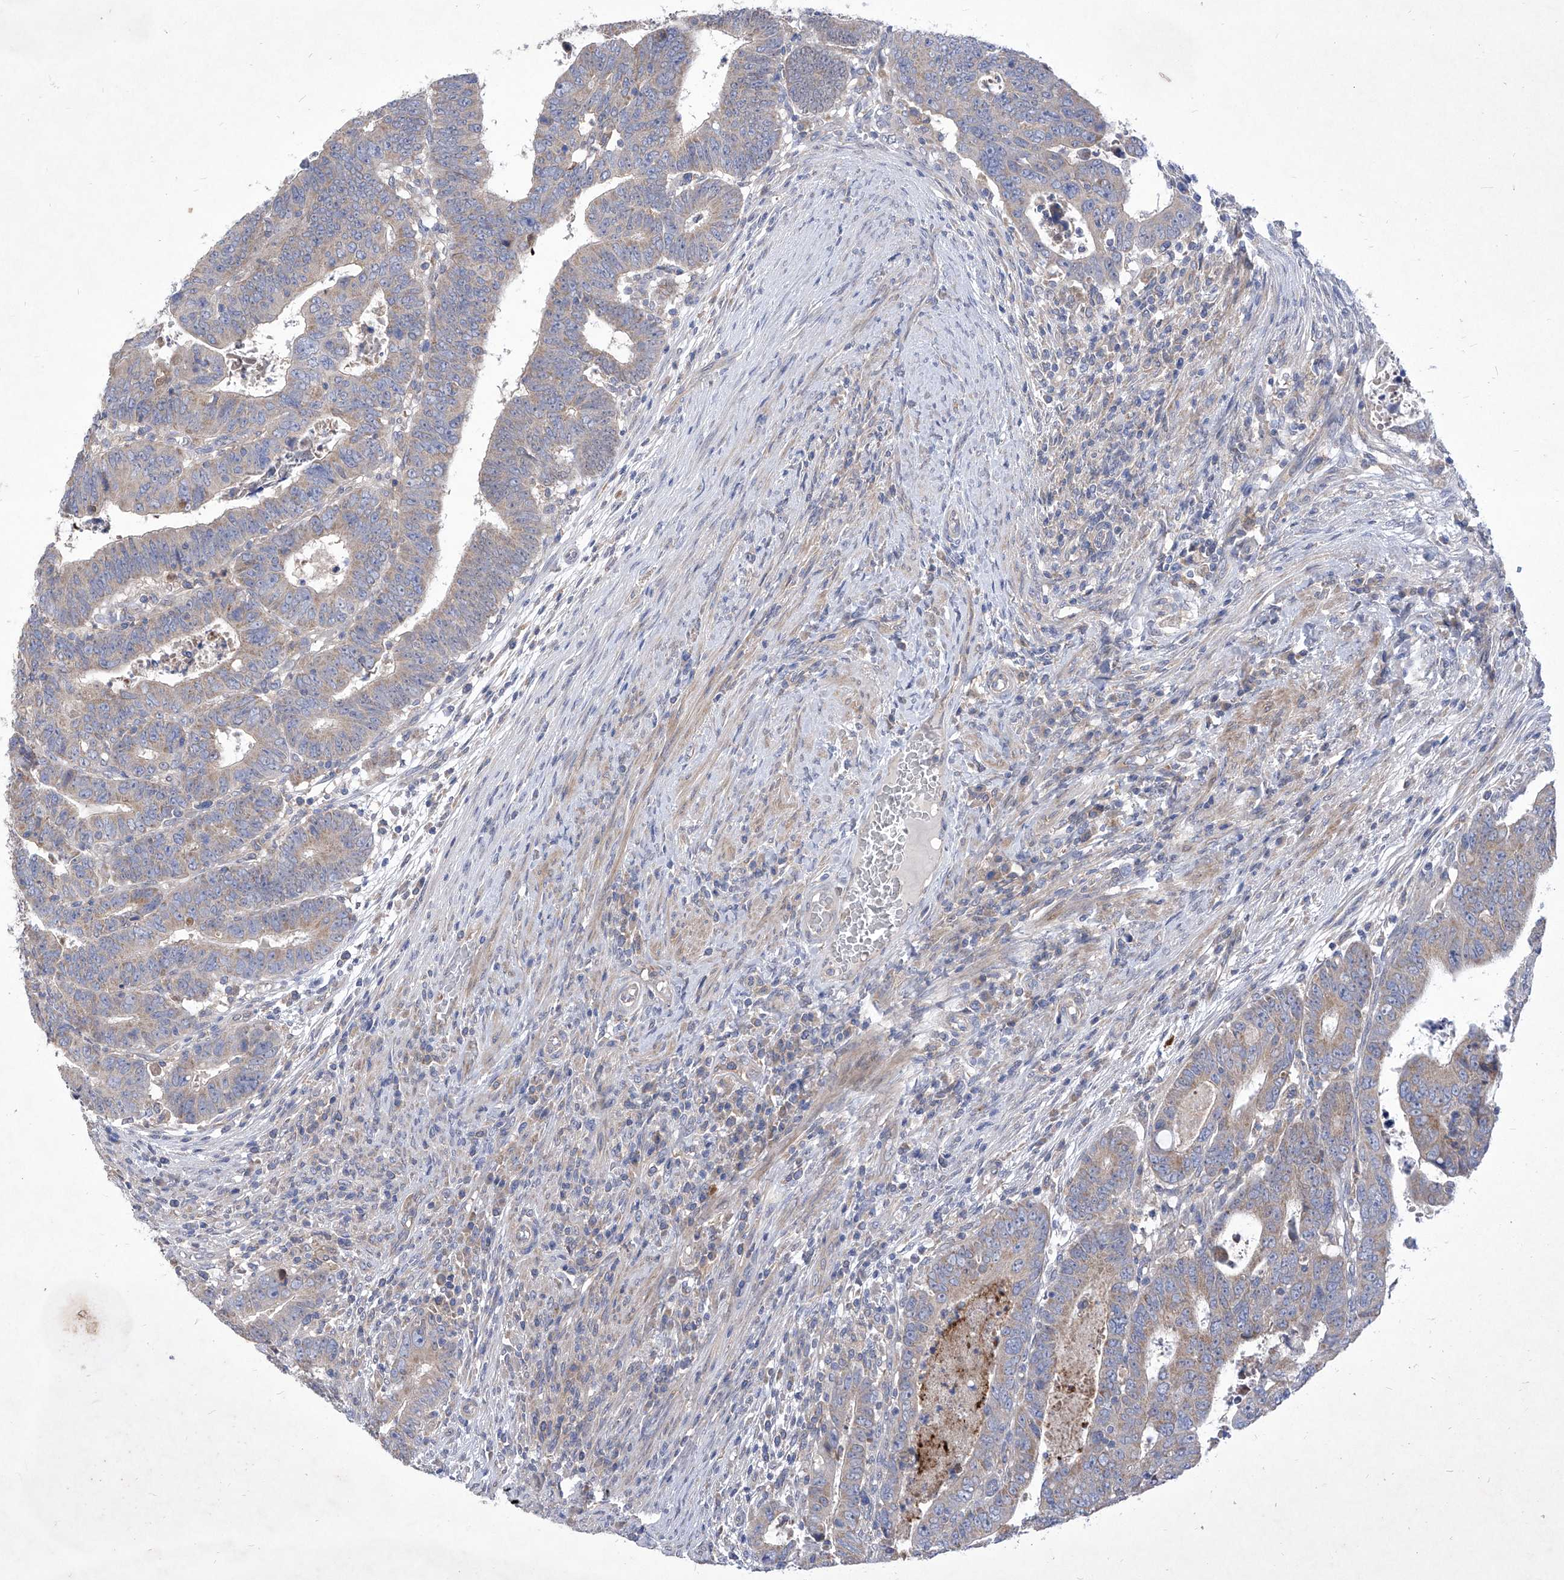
{"staining": {"intensity": "weak", "quantity": "<25%", "location": "cytoplasmic/membranous"}, "tissue": "colorectal cancer", "cell_type": "Tumor cells", "image_type": "cancer", "snomed": [{"axis": "morphology", "description": "Normal tissue, NOS"}, {"axis": "morphology", "description": "Adenocarcinoma, NOS"}, {"axis": "topography", "description": "Rectum"}], "caption": "IHC of adenocarcinoma (colorectal) displays no expression in tumor cells.", "gene": "COQ3", "patient": {"sex": "female", "age": 65}}